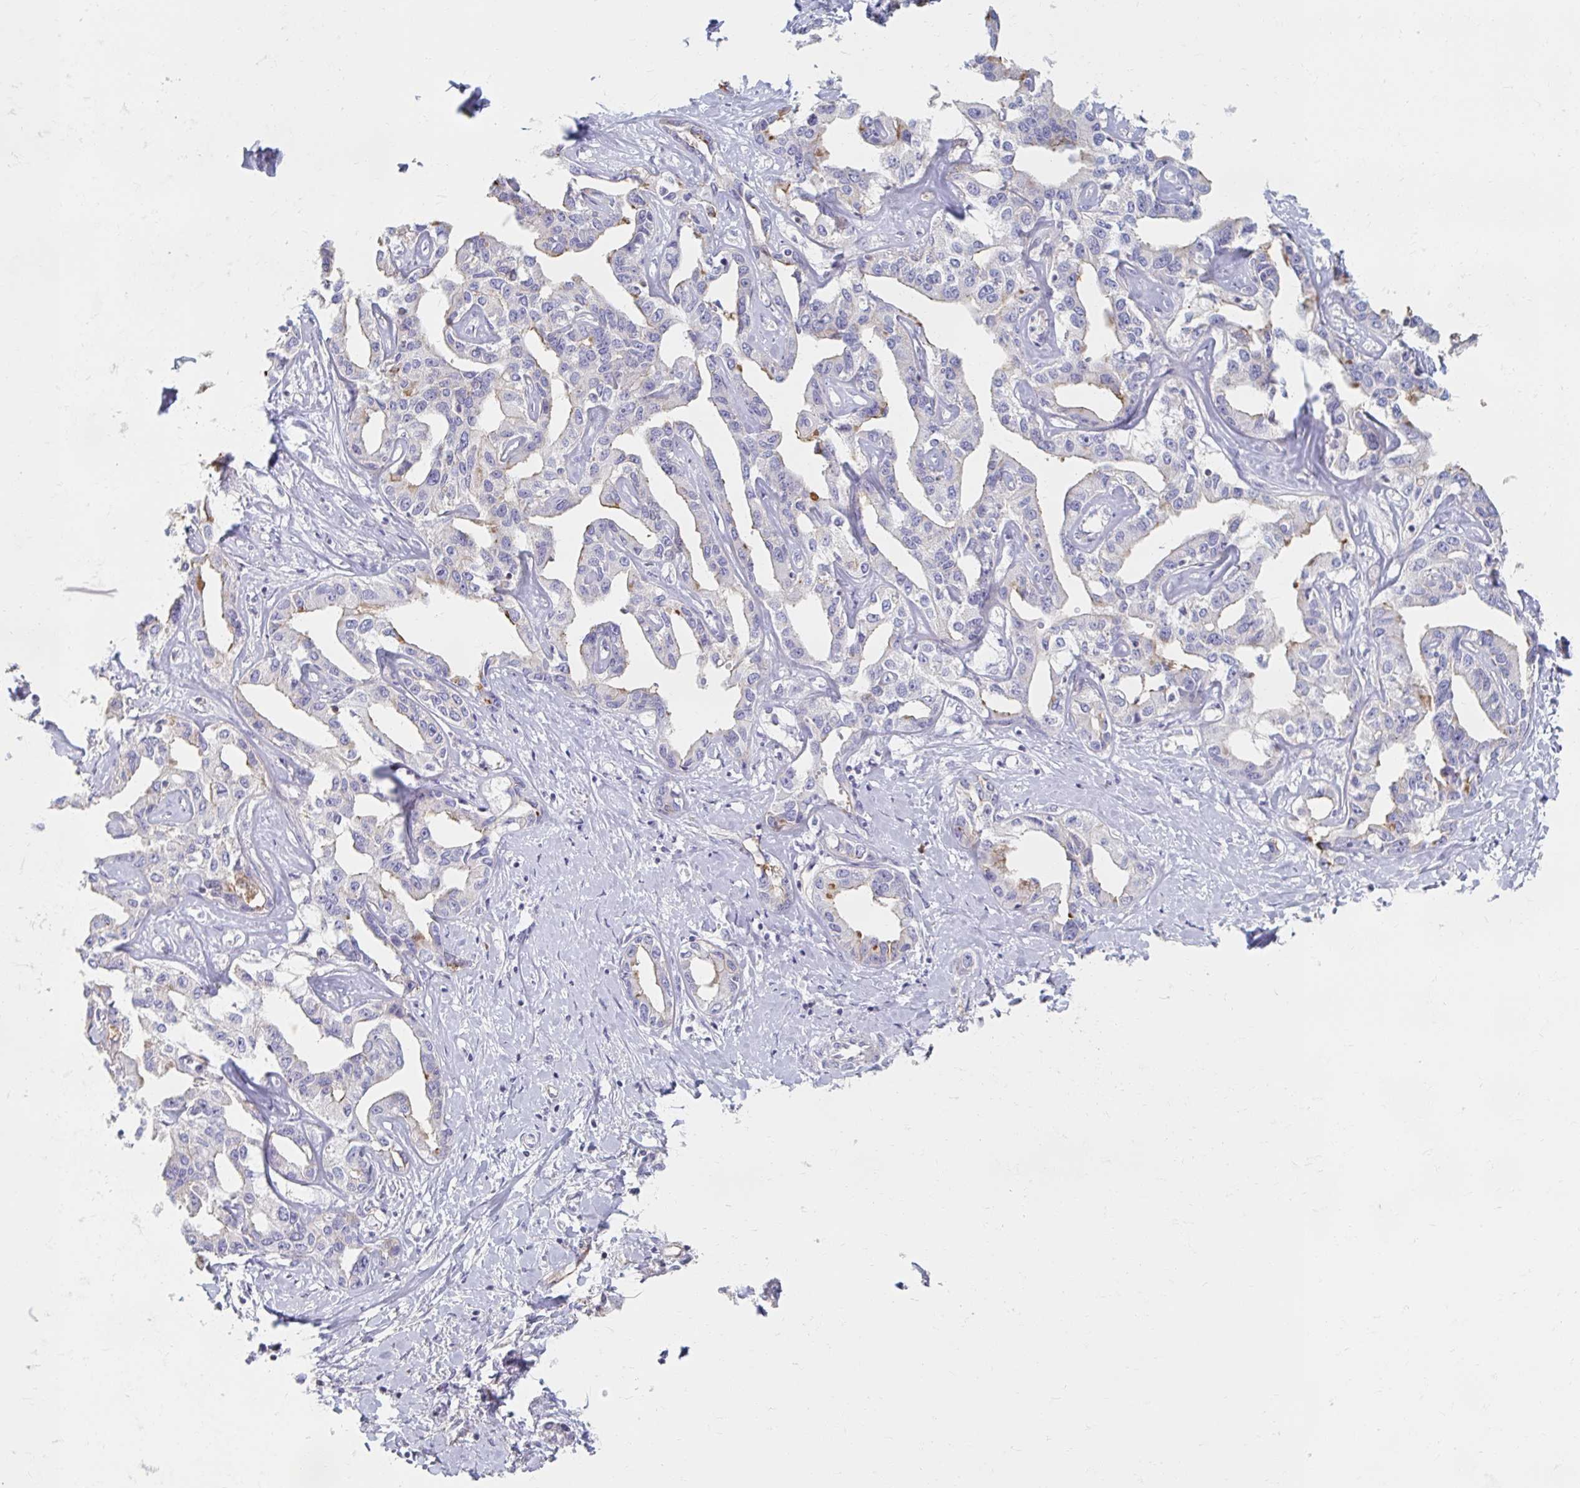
{"staining": {"intensity": "negative", "quantity": "none", "location": "none"}, "tissue": "liver cancer", "cell_type": "Tumor cells", "image_type": "cancer", "snomed": [{"axis": "morphology", "description": "Cholangiocarcinoma"}, {"axis": "topography", "description": "Liver"}], "caption": "The photomicrograph shows no staining of tumor cells in liver cancer. (DAB (3,3'-diaminobenzidine) immunohistochemistry, high magnification).", "gene": "MYLK2", "patient": {"sex": "male", "age": 59}}